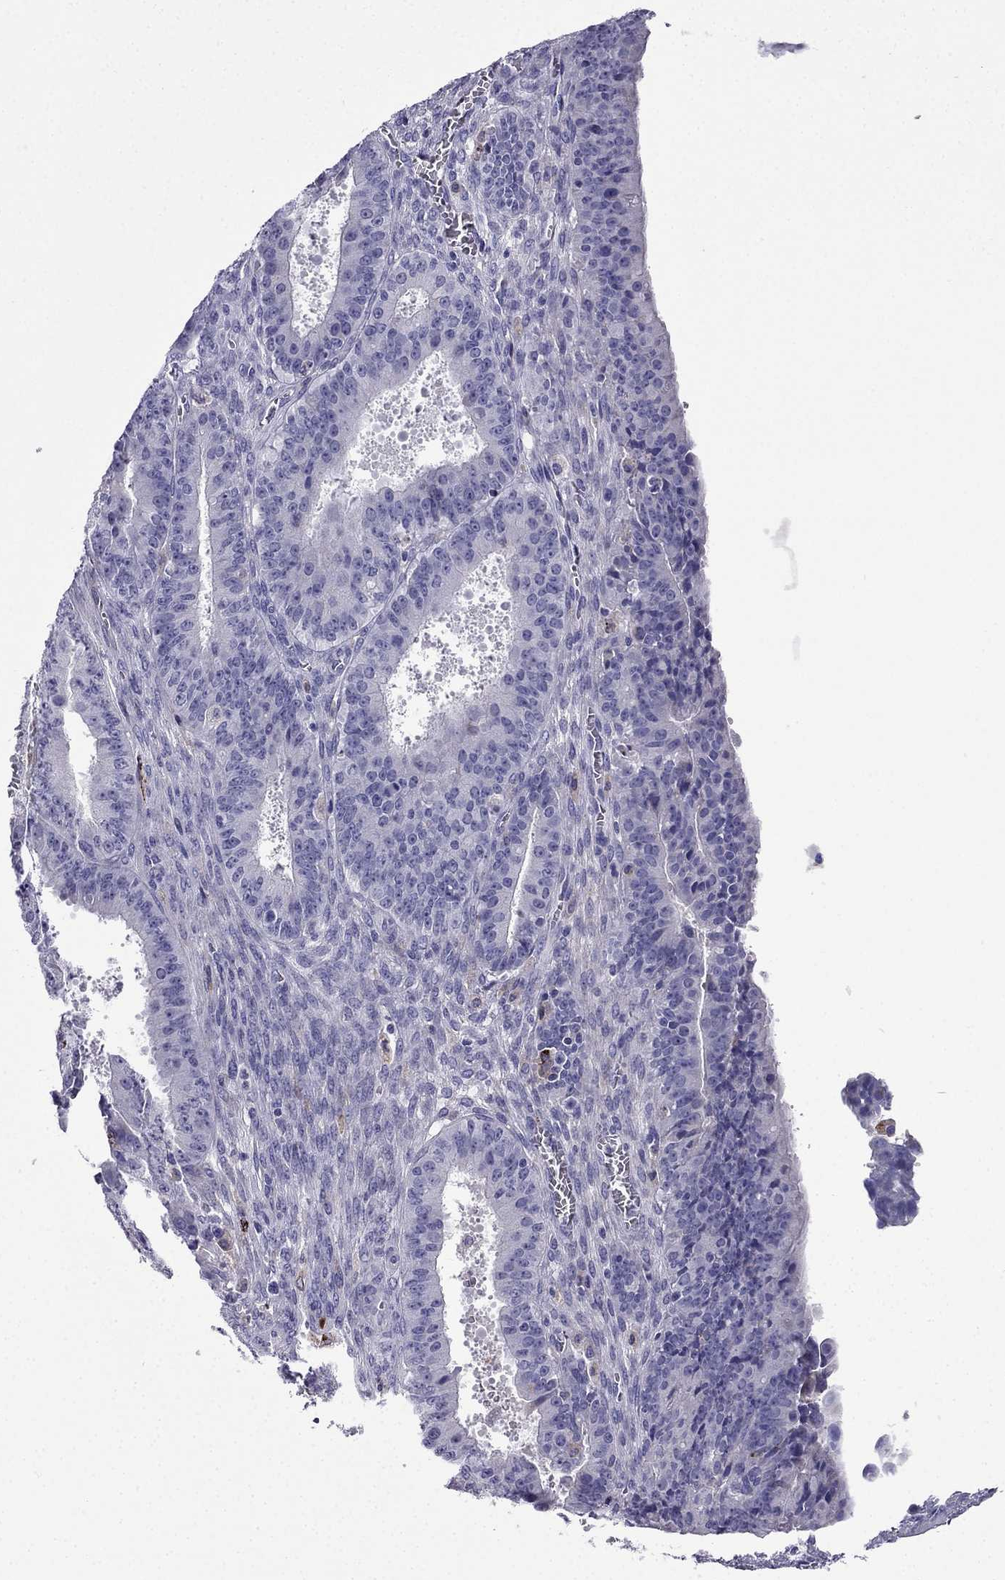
{"staining": {"intensity": "negative", "quantity": "none", "location": "none"}, "tissue": "ovarian cancer", "cell_type": "Tumor cells", "image_type": "cancer", "snomed": [{"axis": "morphology", "description": "Carcinoma, endometroid"}, {"axis": "topography", "description": "Ovary"}], "caption": "IHC image of neoplastic tissue: human ovarian cancer stained with DAB demonstrates no significant protein staining in tumor cells. (DAB (3,3'-diaminobenzidine) IHC, high magnification).", "gene": "TSSK4", "patient": {"sex": "female", "age": 42}}